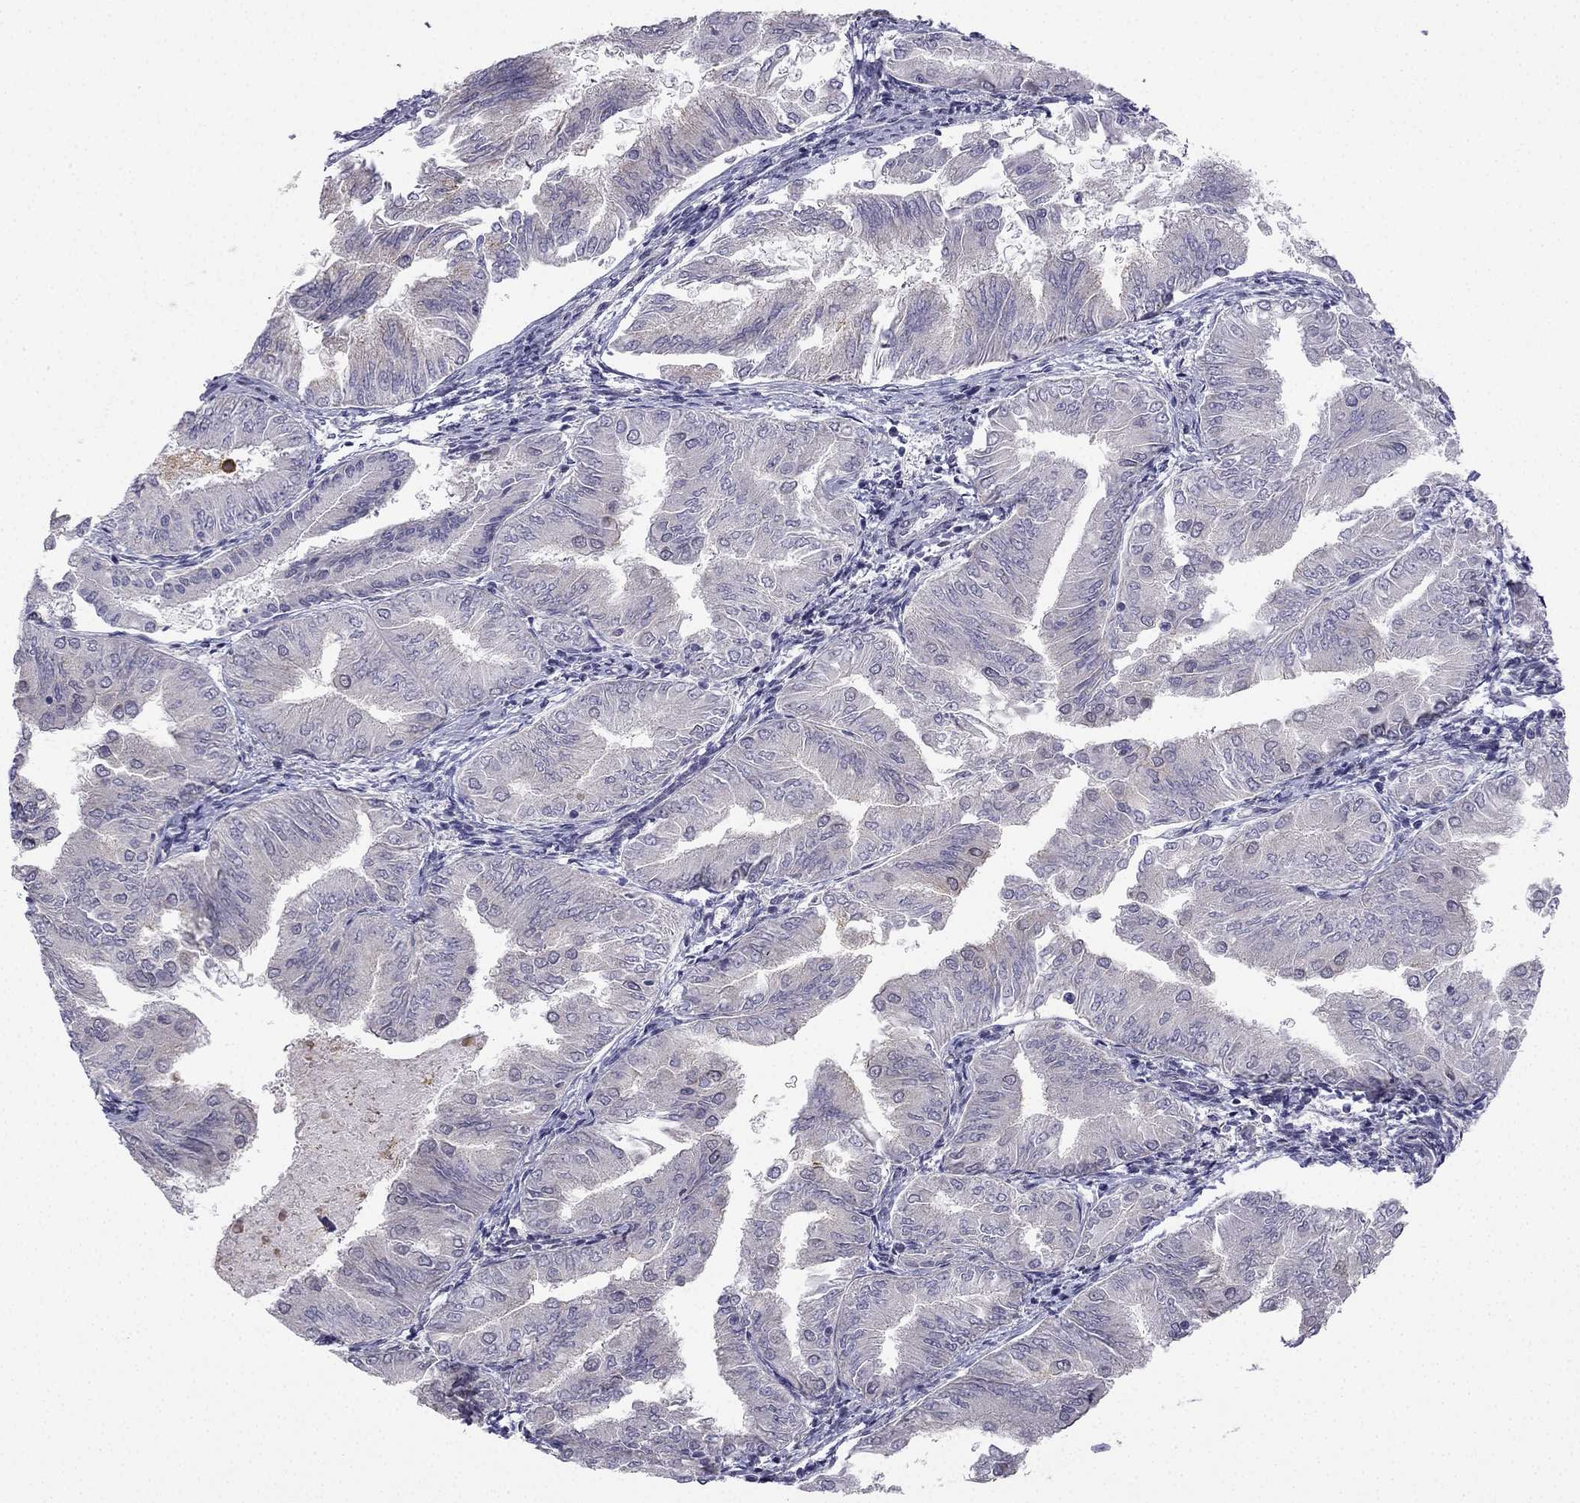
{"staining": {"intensity": "negative", "quantity": "none", "location": "none"}, "tissue": "endometrial cancer", "cell_type": "Tumor cells", "image_type": "cancer", "snomed": [{"axis": "morphology", "description": "Adenocarcinoma, NOS"}, {"axis": "topography", "description": "Endometrium"}], "caption": "A histopathology image of adenocarcinoma (endometrial) stained for a protein demonstrates no brown staining in tumor cells.", "gene": "CHST8", "patient": {"sex": "female", "age": 53}}